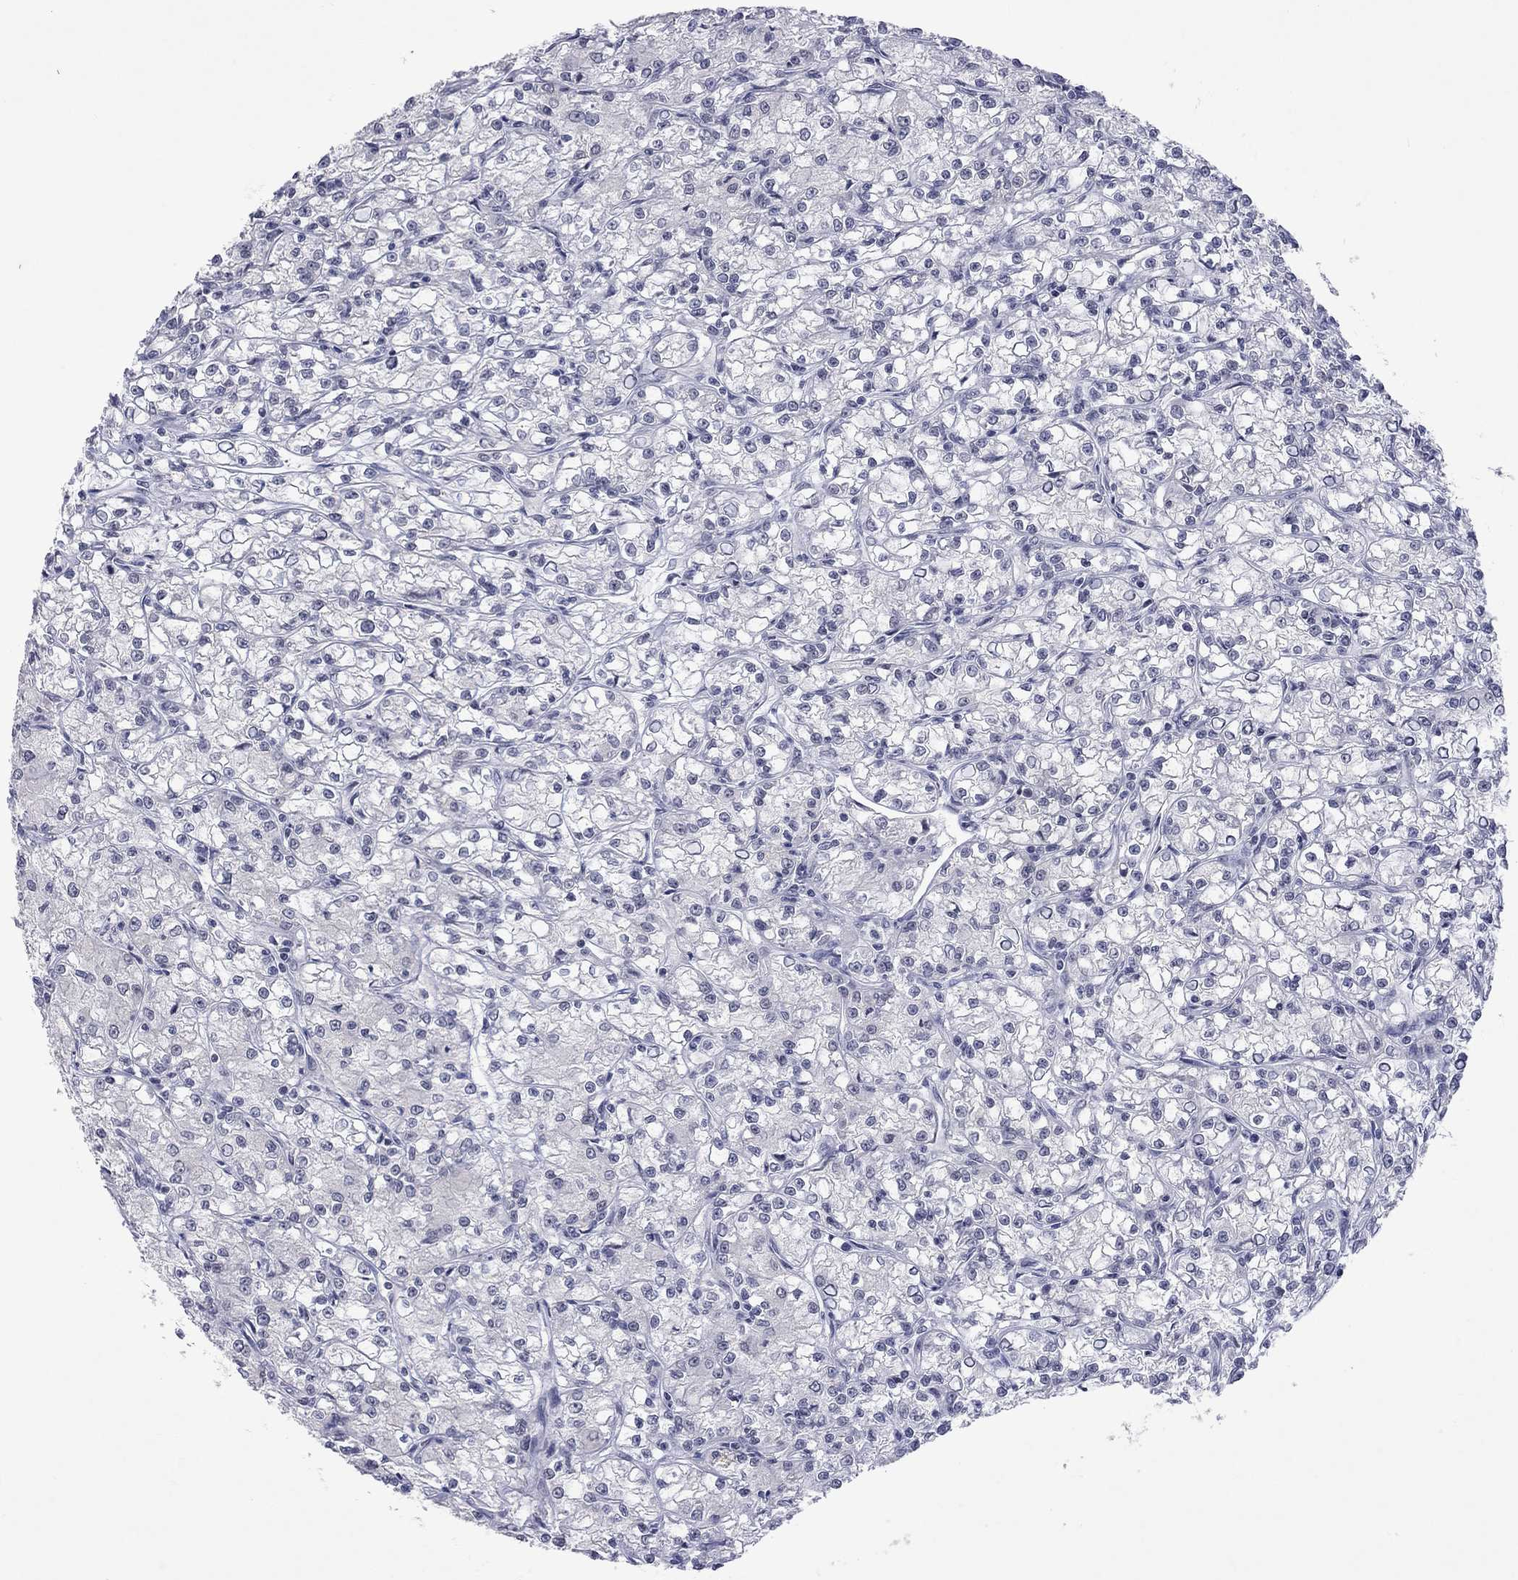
{"staining": {"intensity": "negative", "quantity": "none", "location": "none"}, "tissue": "renal cancer", "cell_type": "Tumor cells", "image_type": "cancer", "snomed": [{"axis": "morphology", "description": "Adenocarcinoma, NOS"}, {"axis": "topography", "description": "Kidney"}], "caption": "This is an immunohistochemistry (IHC) image of human renal adenocarcinoma. There is no expression in tumor cells.", "gene": "TMEM143", "patient": {"sex": "female", "age": 59}}